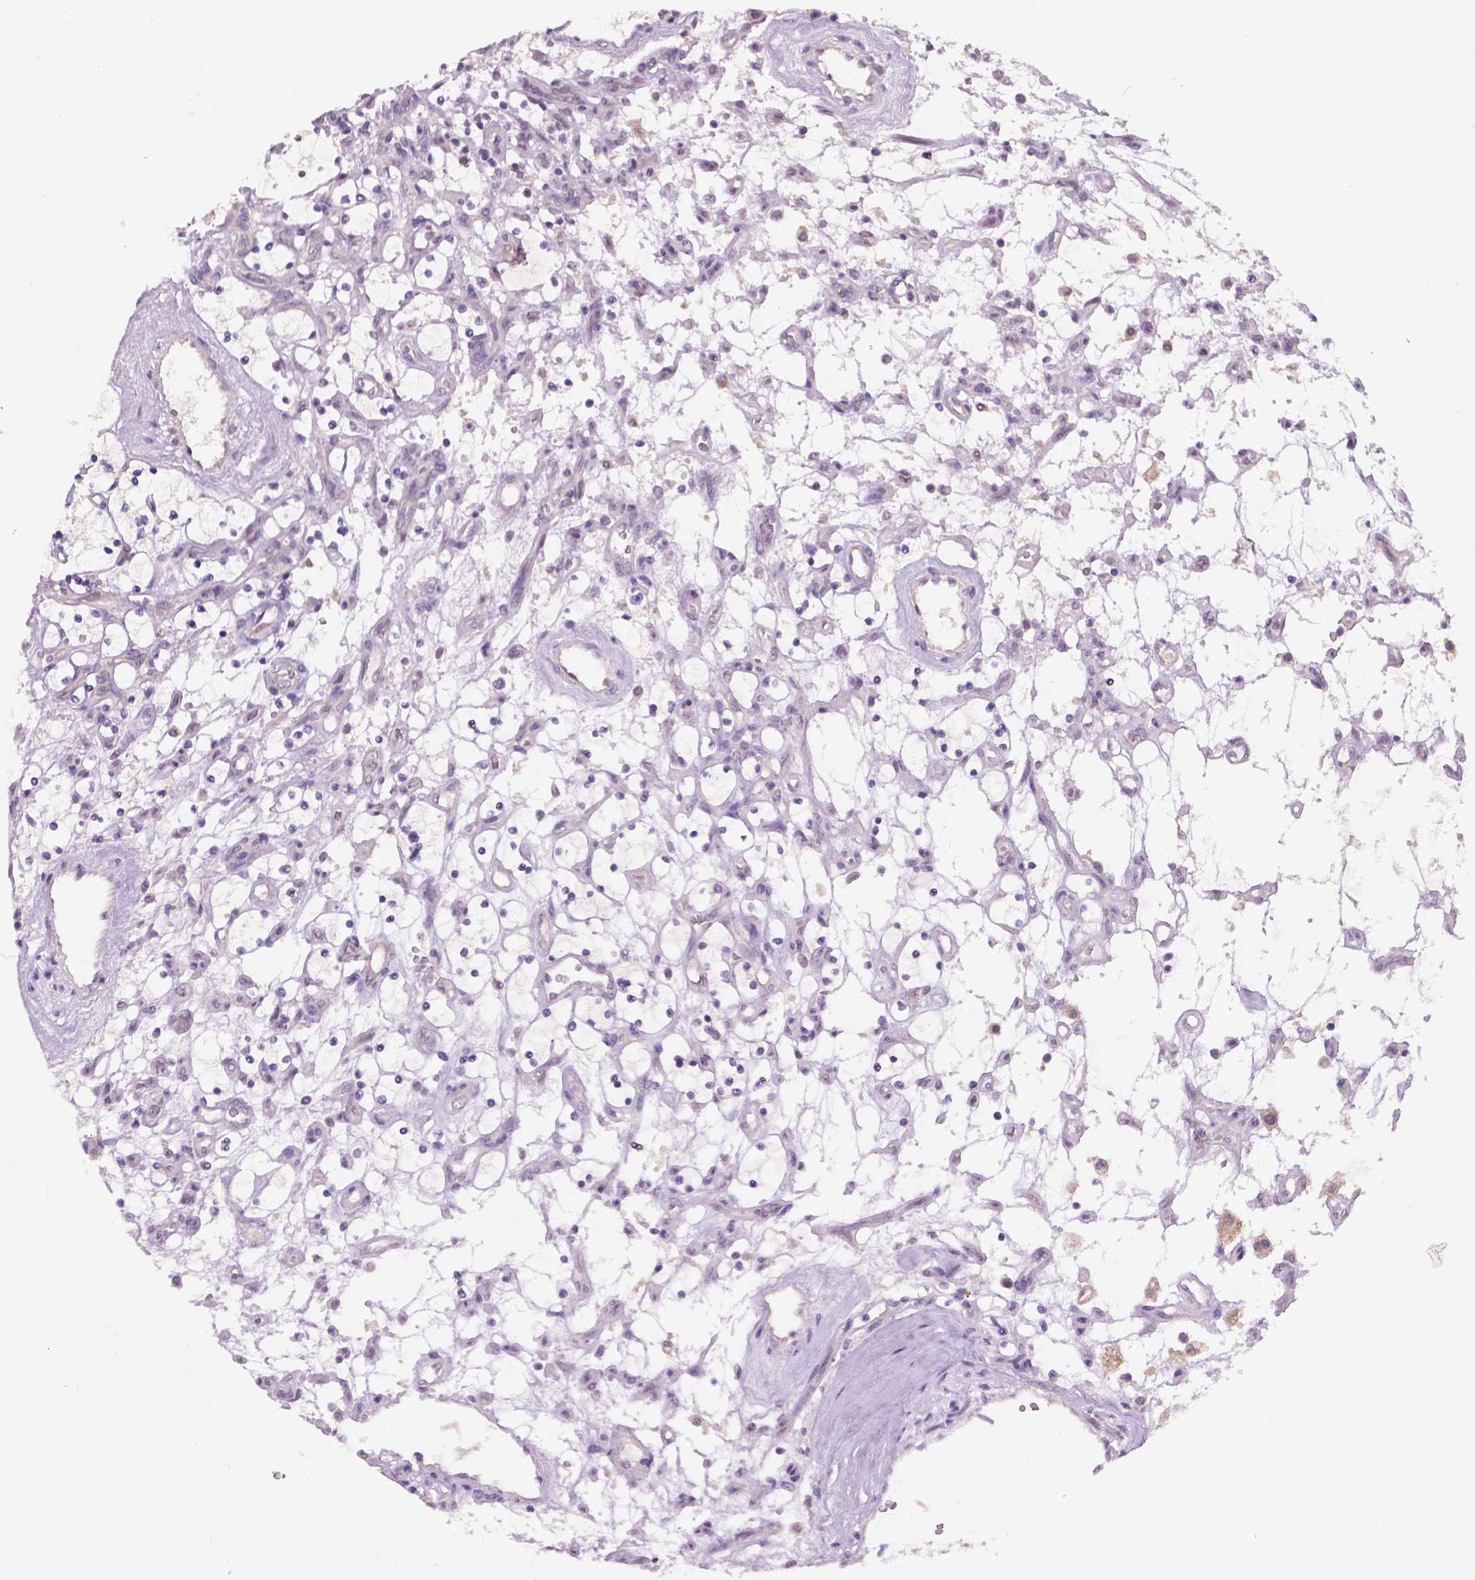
{"staining": {"intensity": "negative", "quantity": "none", "location": "none"}, "tissue": "renal cancer", "cell_type": "Tumor cells", "image_type": "cancer", "snomed": [{"axis": "morphology", "description": "Adenocarcinoma, NOS"}, {"axis": "topography", "description": "Kidney"}], "caption": "Tumor cells show no significant protein expression in renal adenocarcinoma.", "gene": "GXYLT2", "patient": {"sex": "female", "age": 69}}